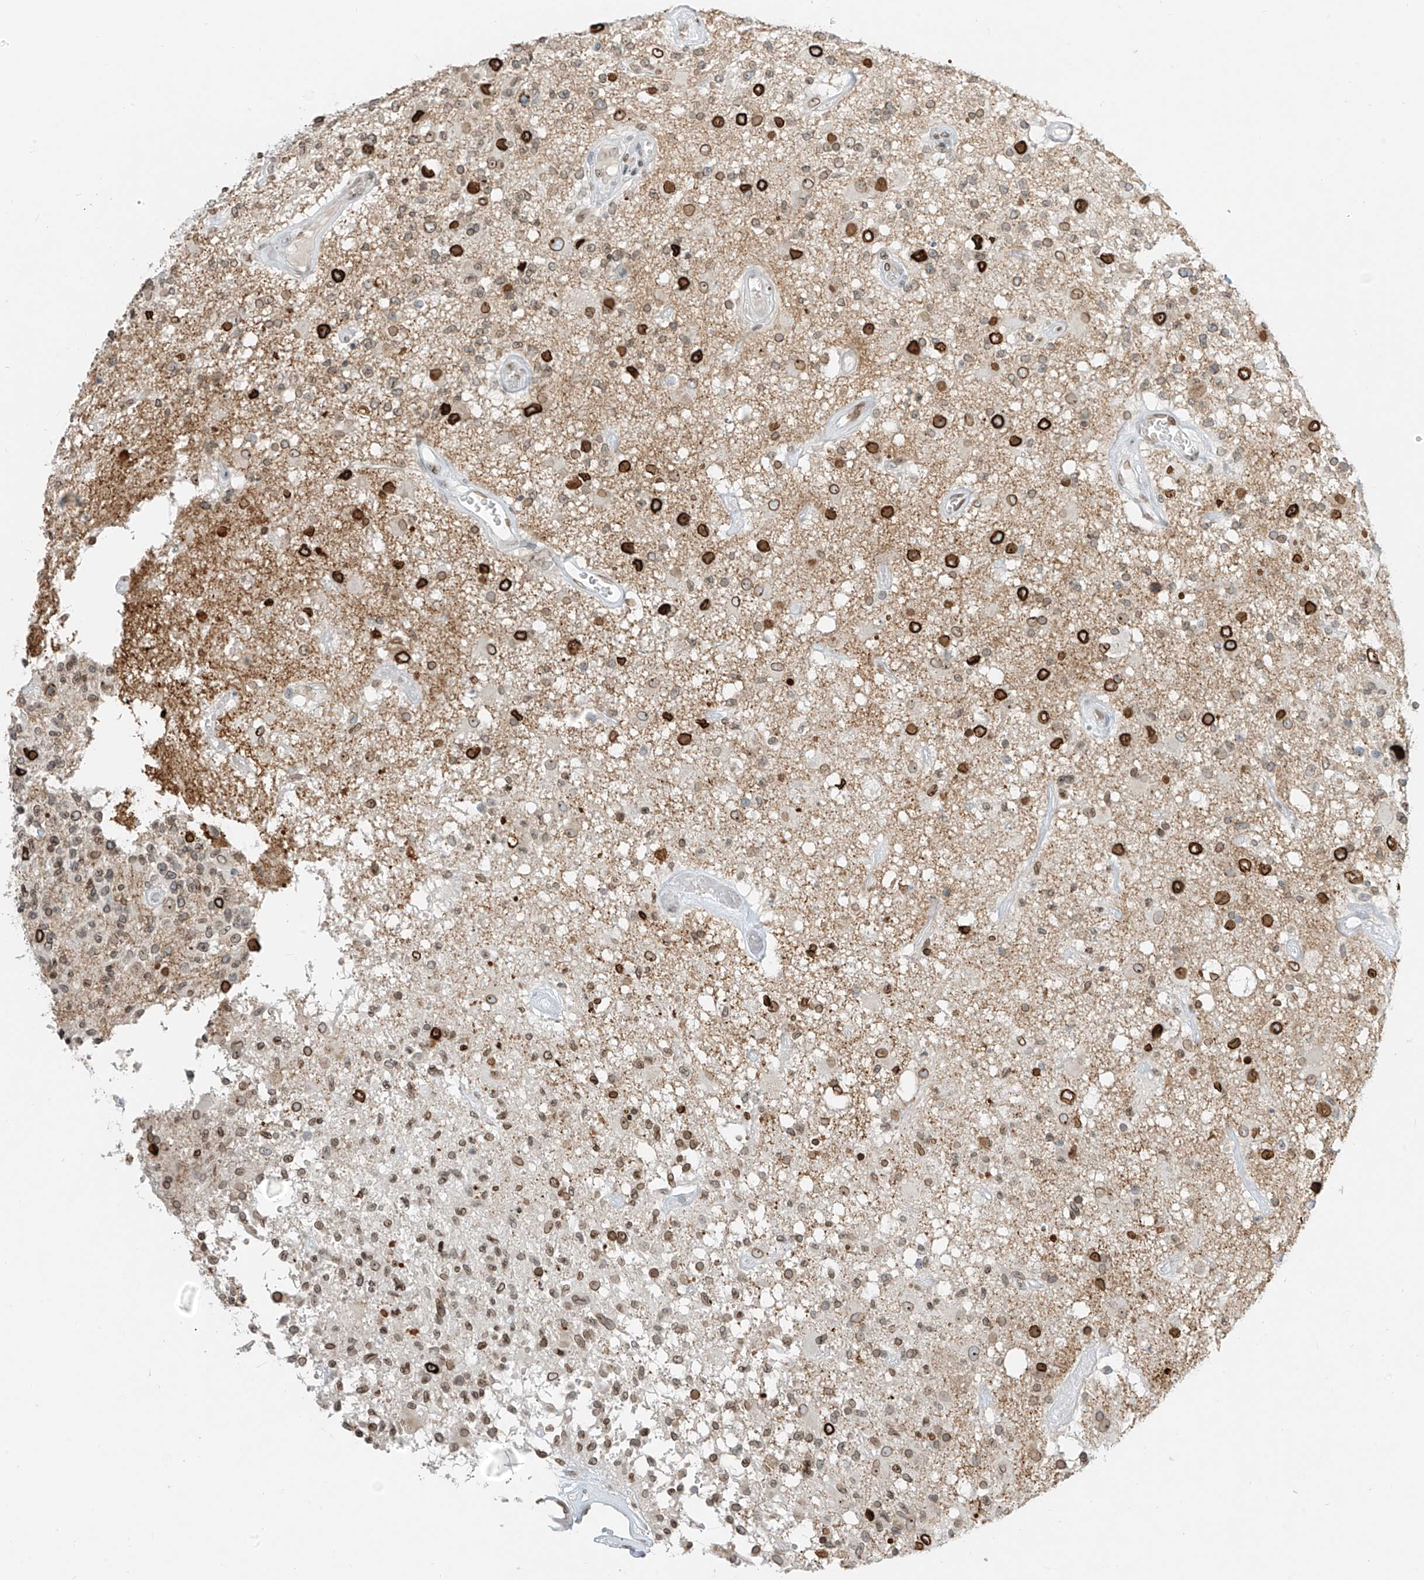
{"staining": {"intensity": "strong", "quantity": "<25%", "location": "cytoplasmic/membranous,nuclear"}, "tissue": "glioma", "cell_type": "Tumor cells", "image_type": "cancer", "snomed": [{"axis": "morphology", "description": "Glioma, malignant, High grade"}, {"axis": "morphology", "description": "Glioblastoma, NOS"}, {"axis": "topography", "description": "Brain"}], "caption": "Protein staining displays strong cytoplasmic/membranous and nuclear expression in approximately <25% of tumor cells in glioma.", "gene": "SAMD15", "patient": {"sex": "male", "age": 60}}